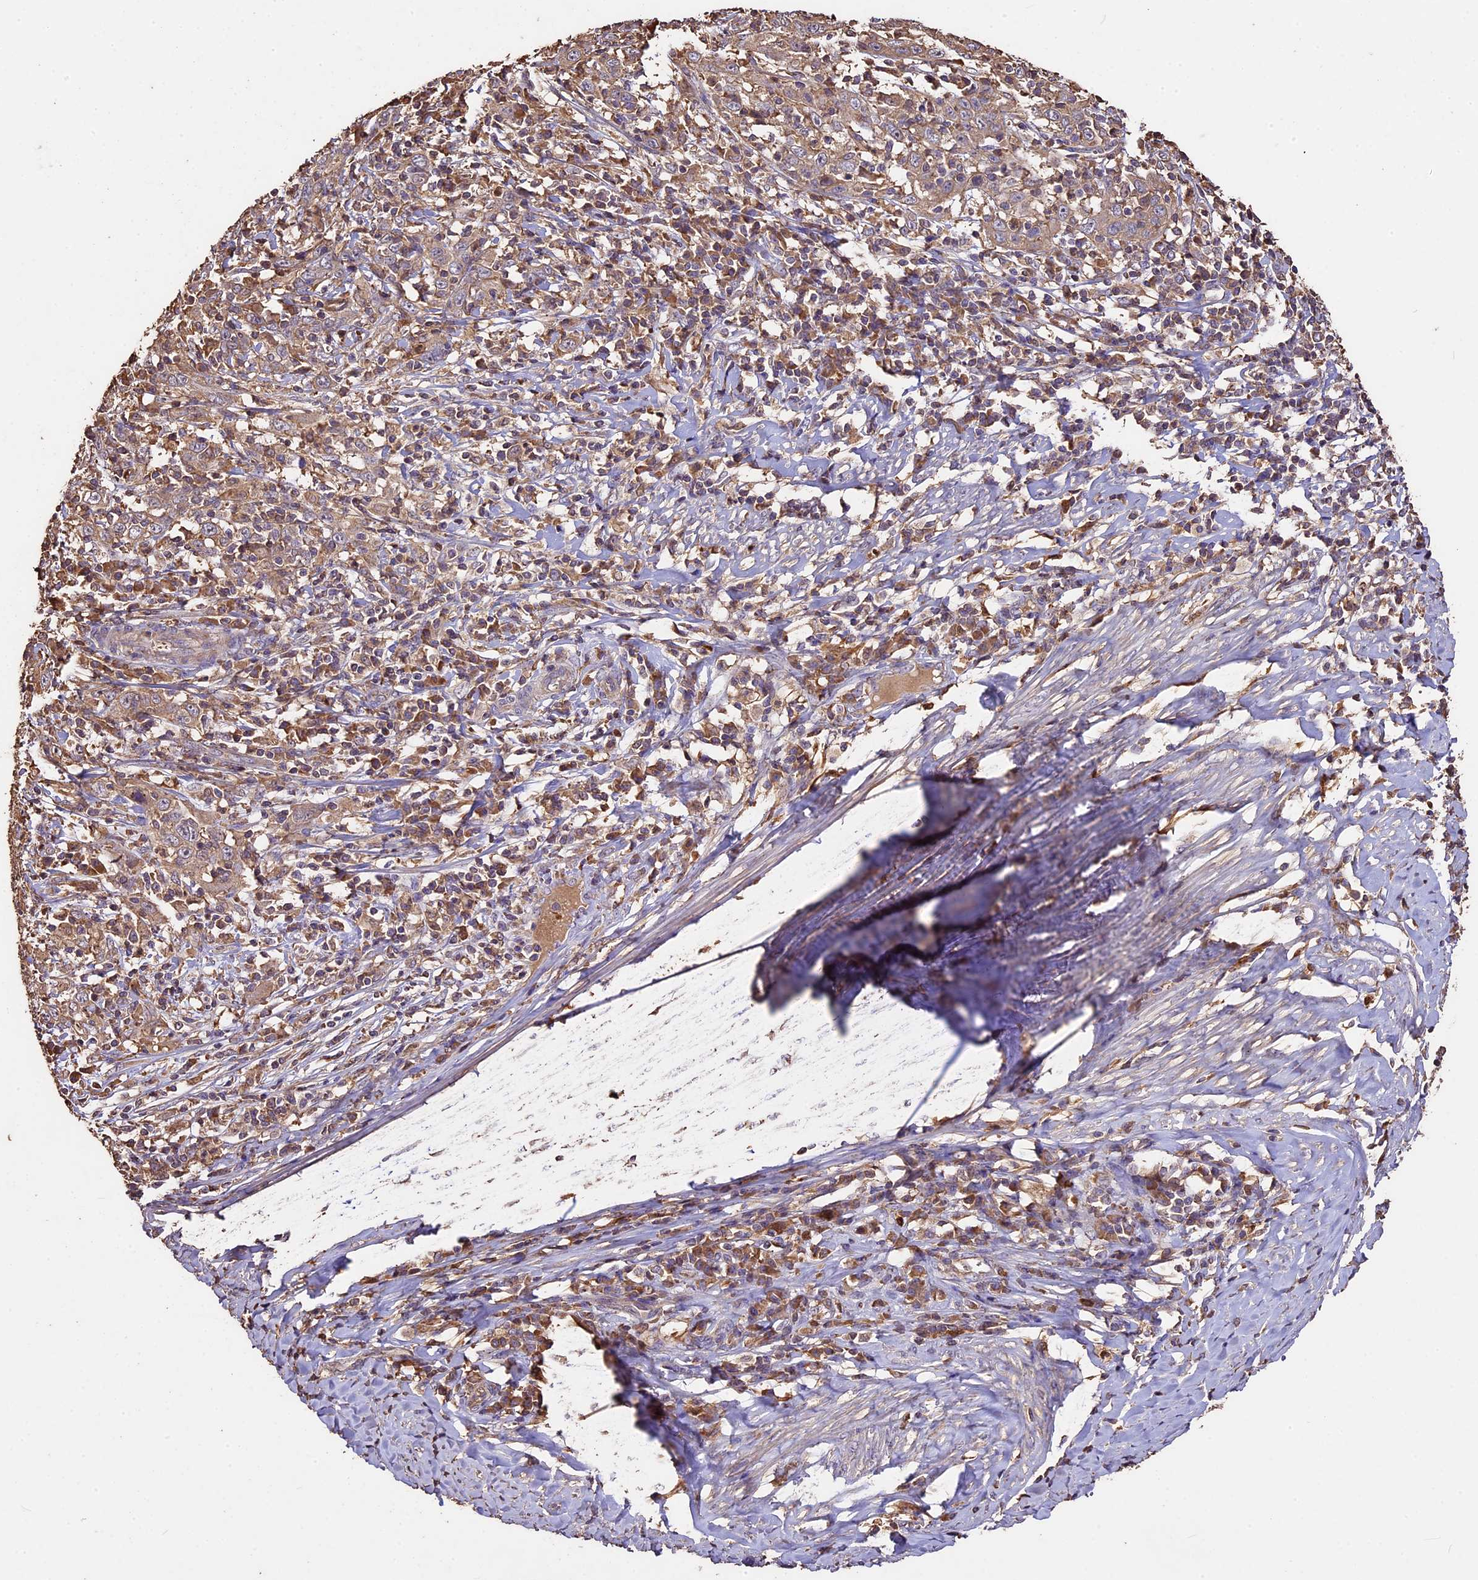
{"staining": {"intensity": "weak", "quantity": "<25%", "location": "cytoplasmic/membranous"}, "tissue": "cervical cancer", "cell_type": "Tumor cells", "image_type": "cancer", "snomed": [{"axis": "morphology", "description": "Squamous cell carcinoma, NOS"}, {"axis": "topography", "description": "Cervix"}], "caption": "Immunohistochemical staining of human cervical cancer demonstrates no significant staining in tumor cells.", "gene": "CRLF1", "patient": {"sex": "female", "age": 46}}